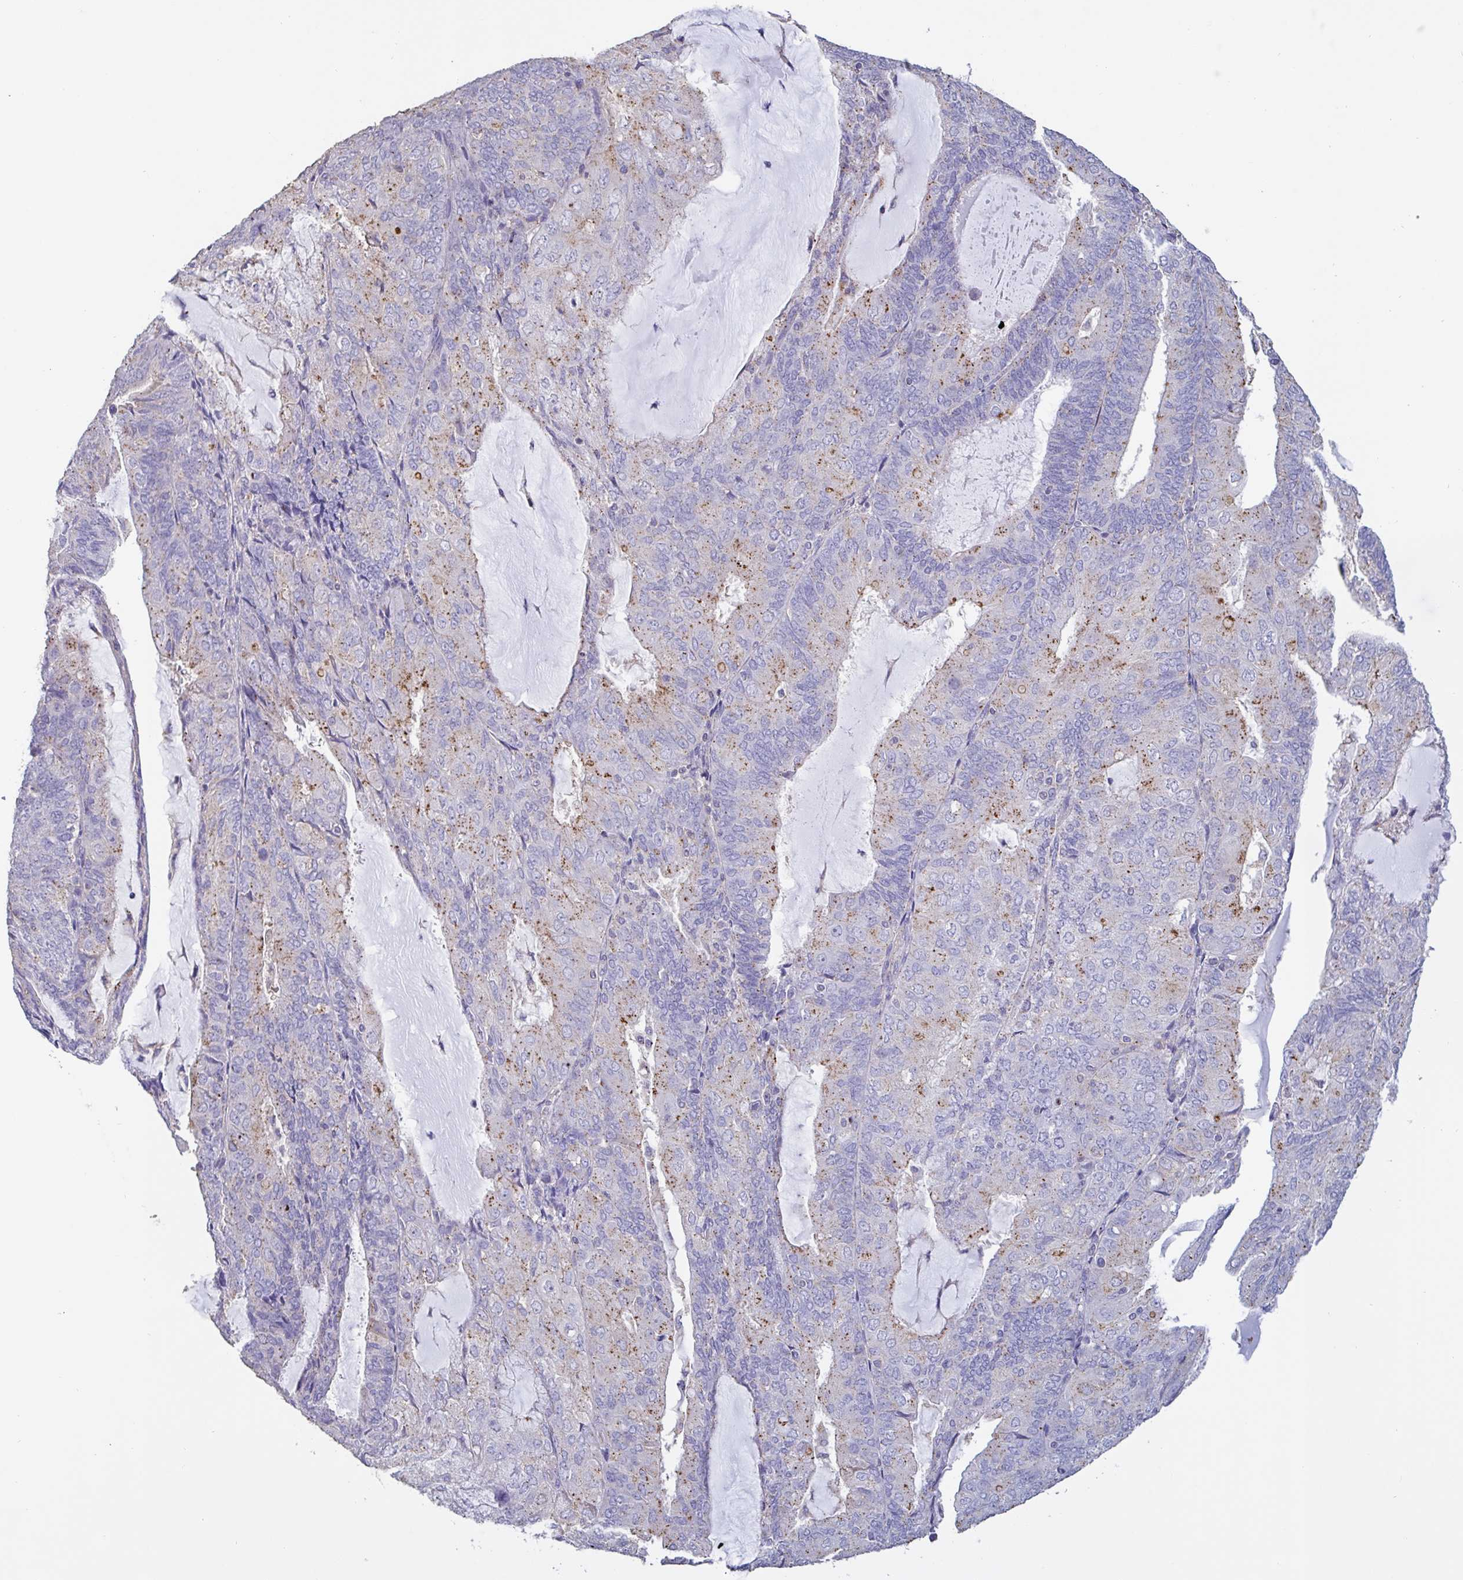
{"staining": {"intensity": "moderate", "quantity": "<25%", "location": "cytoplasmic/membranous"}, "tissue": "endometrial cancer", "cell_type": "Tumor cells", "image_type": "cancer", "snomed": [{"axis": "morphology", "description": "Adenocarcinoma, NOS"}, {"axis": "topography", "description": "Endometrium"}], "caption": "Protein expression analysis of human adenocarcinoma (endometrial) reveals moderate cytoplasmic/membranous positivity in approximately <25% of tumor cells. (Stains: DAB in brown, nuclei in blue, Microscopy: brightfield microscopy at high magnification).", "gene": "CHMP5", "patient": {"sex": "female", "age": 81}}